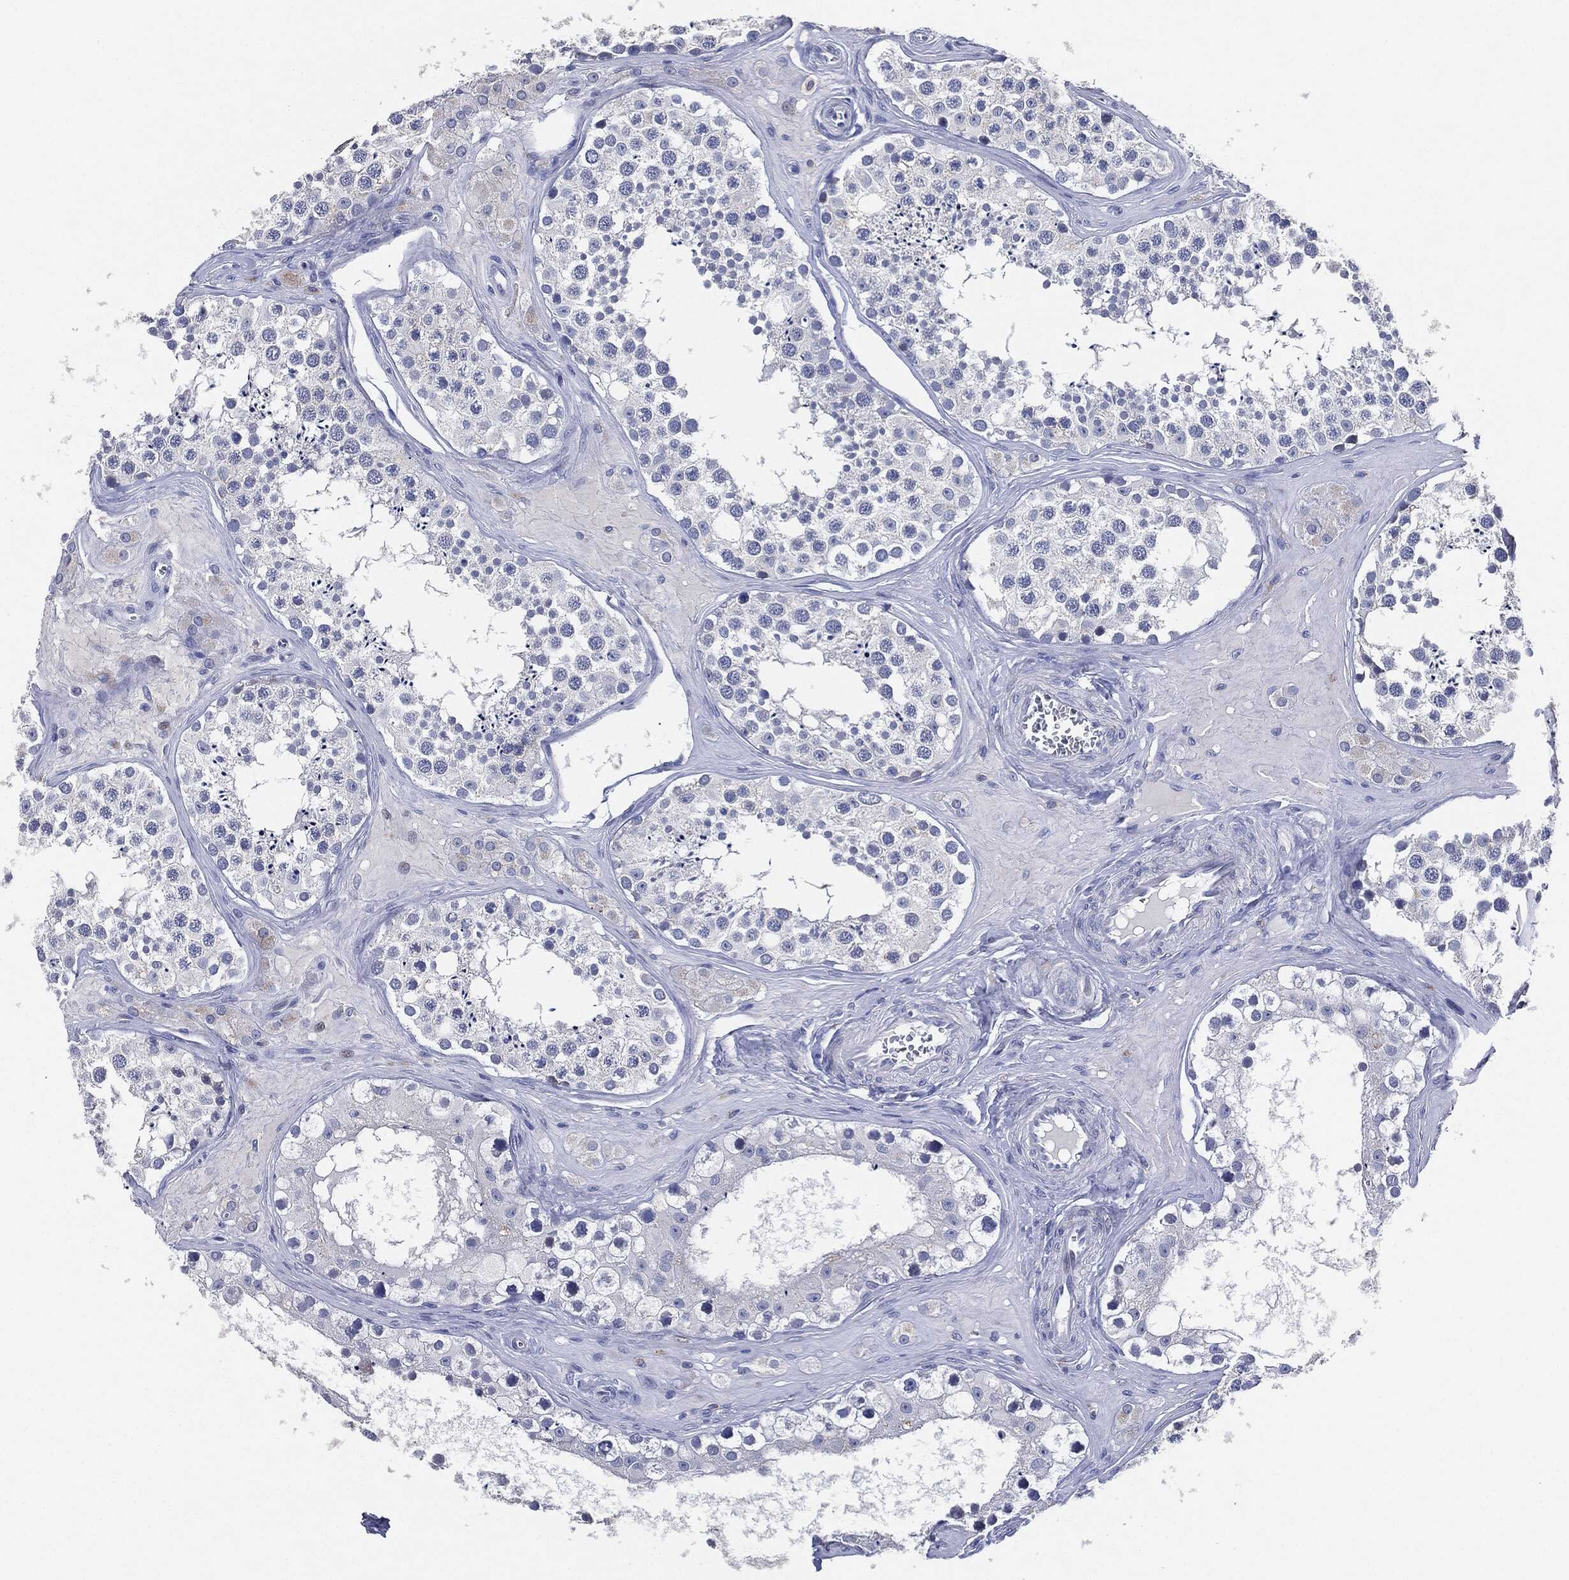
{"staining": {"intensity": "negative", "quantity": "none", "location": "none"}, "tissue": "testis", "cell_type": "Cells in seminiferous ducts", "image_type": "normal", "snomed": [{"axis": "morphology", "description": "Normal tissue, NOS"}, {"axis": "topography", "description": "Testis"}], "caption": "Cells in seminiferous ducts are negative for protein expression in unremarkable human testis.", "gene": "NTRK1", "patient": {"sex": "male", "age": 31}}